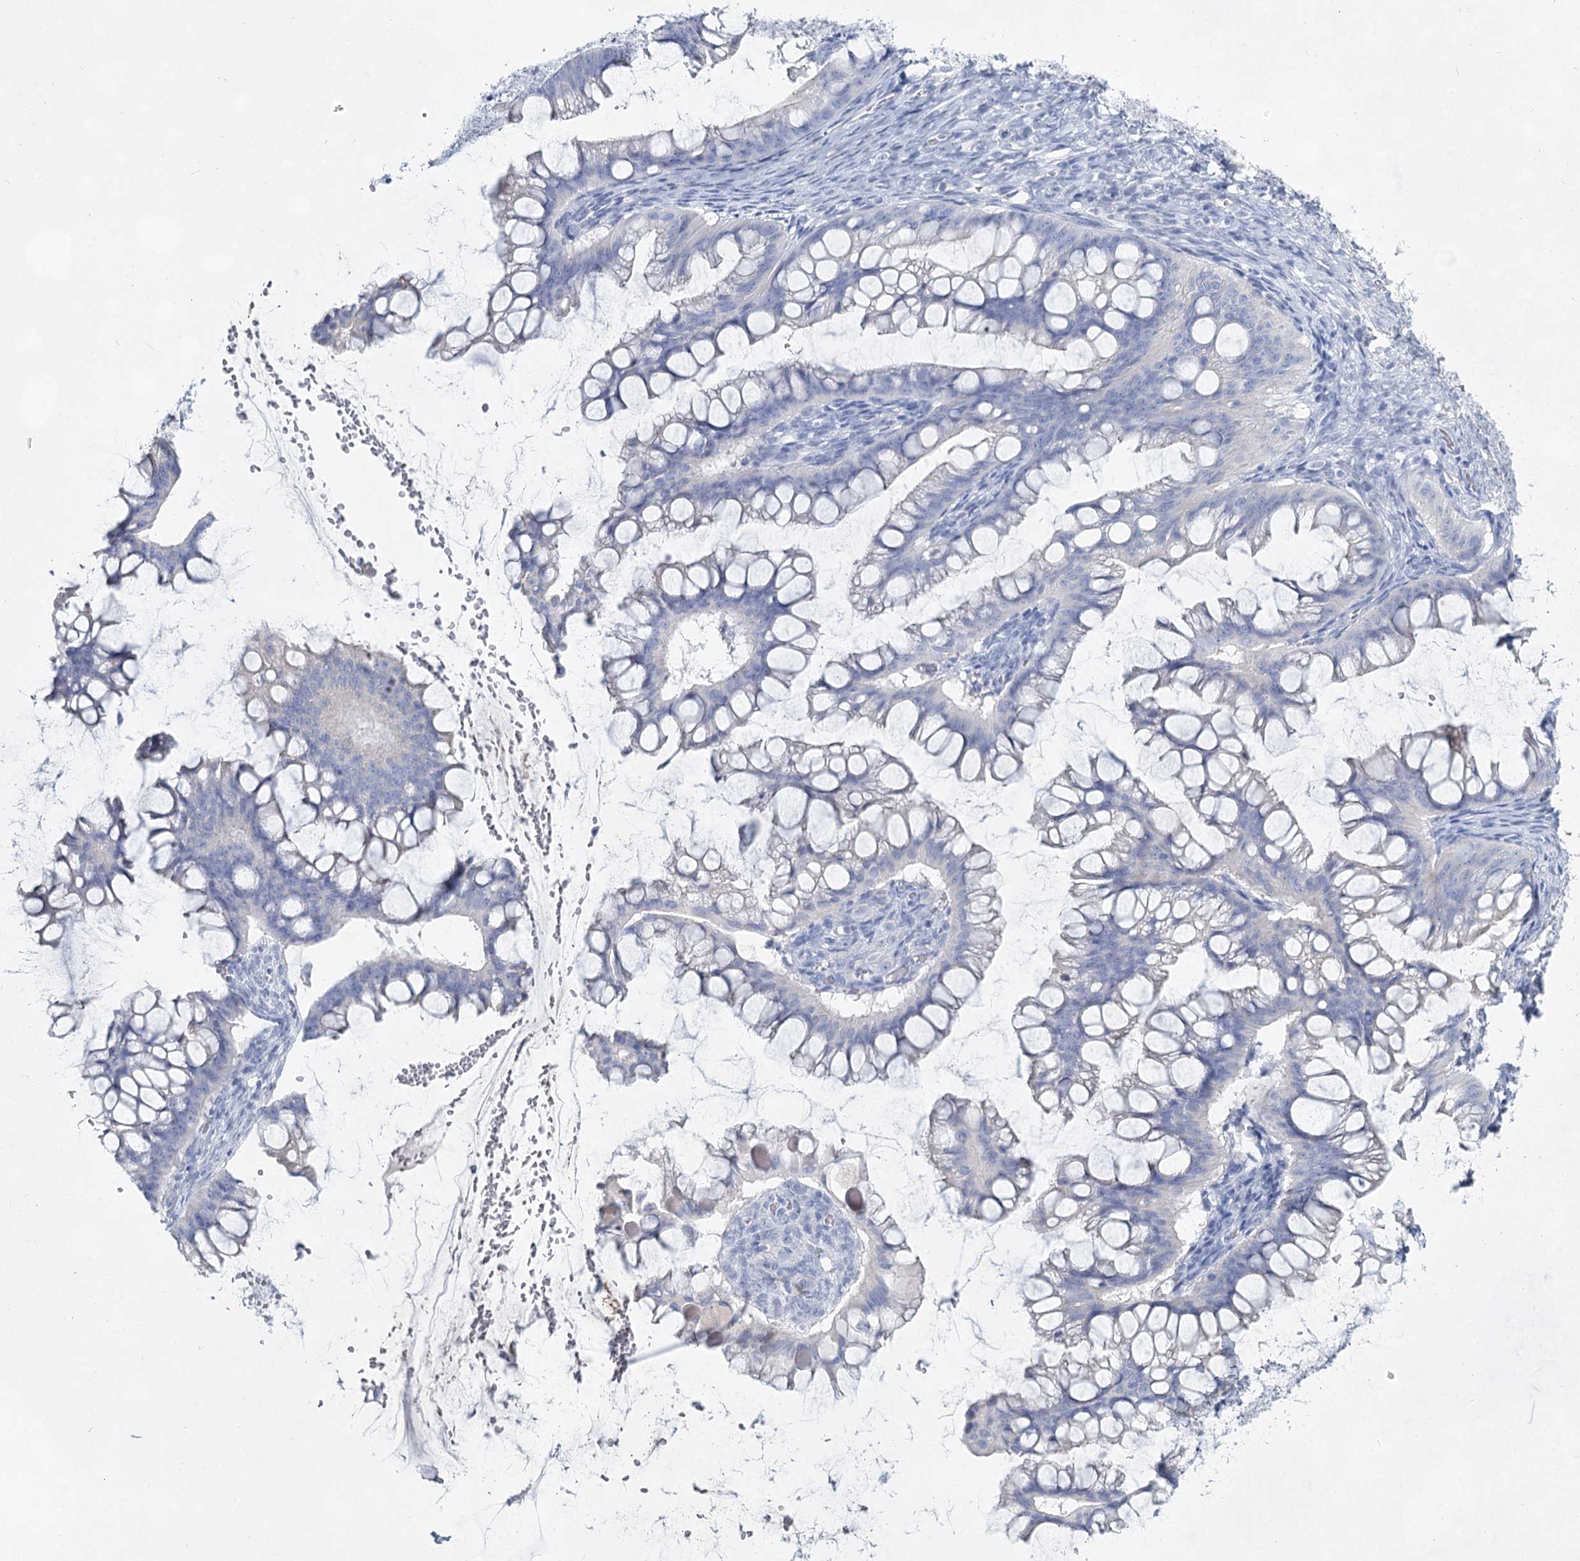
{"staining": {"intensity": "negative", "quantity": "none", "location": "none"}, "tissue": "ovarian cancer", "cell_type": "Tumor cells", "image_type": "cancer", "snomed": [{"axis": "morphology", "description": "Cystadenocarcinoma, mucinous, NOS"}, {"axis": "topography", "description": "Ovary"}], "caption": "Immunohistochemical staining of human ovarian mucinous cystadenocarcinoma displays no significant staining in tumor cells.", "gene": "SLC17A2", "patient": {"sex": "female", "age": 73}}